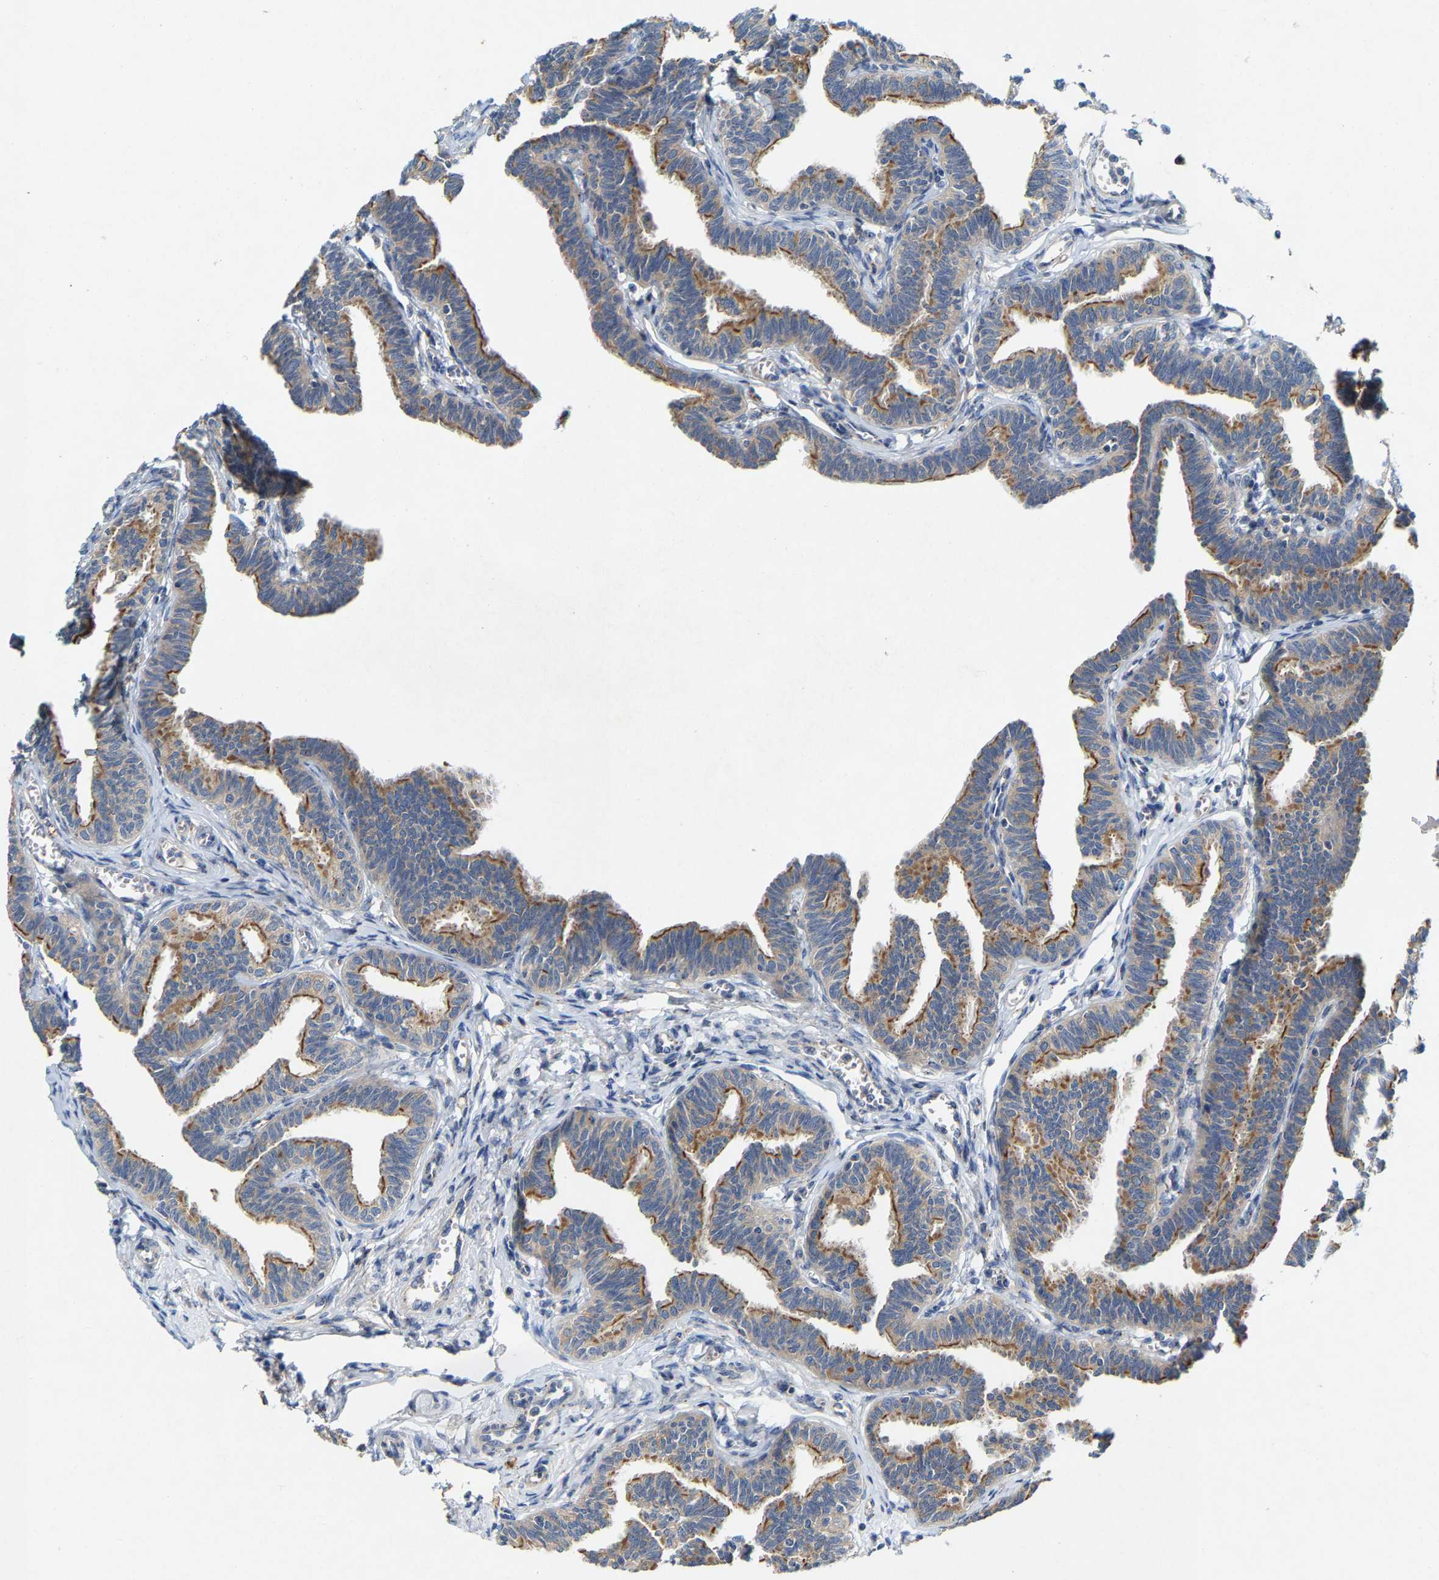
{"staining": {"intensity": "moderate", "quantity": "25%-75%", "location": "cytoplasmic/membranous"}, "tissue": "fallopian tube", "cell_type": "Glandular cells", "image_type": "normal", "snomed": [{"axis": "morphology", "description": "Normal tissue, NOS"}, {"axis": "topography", "description": "Fallopian tube"}, {"axis": "topography", "description": "Ovary"}], "caption": "Protein expression analysis of unremarkable fallopian tube reveals moderate cytoplasmic/membranous positivity in approximately 25%-75% of glandular cells.", "gene": "PCNT", "patient": {"sex": "female", "age": 23}}